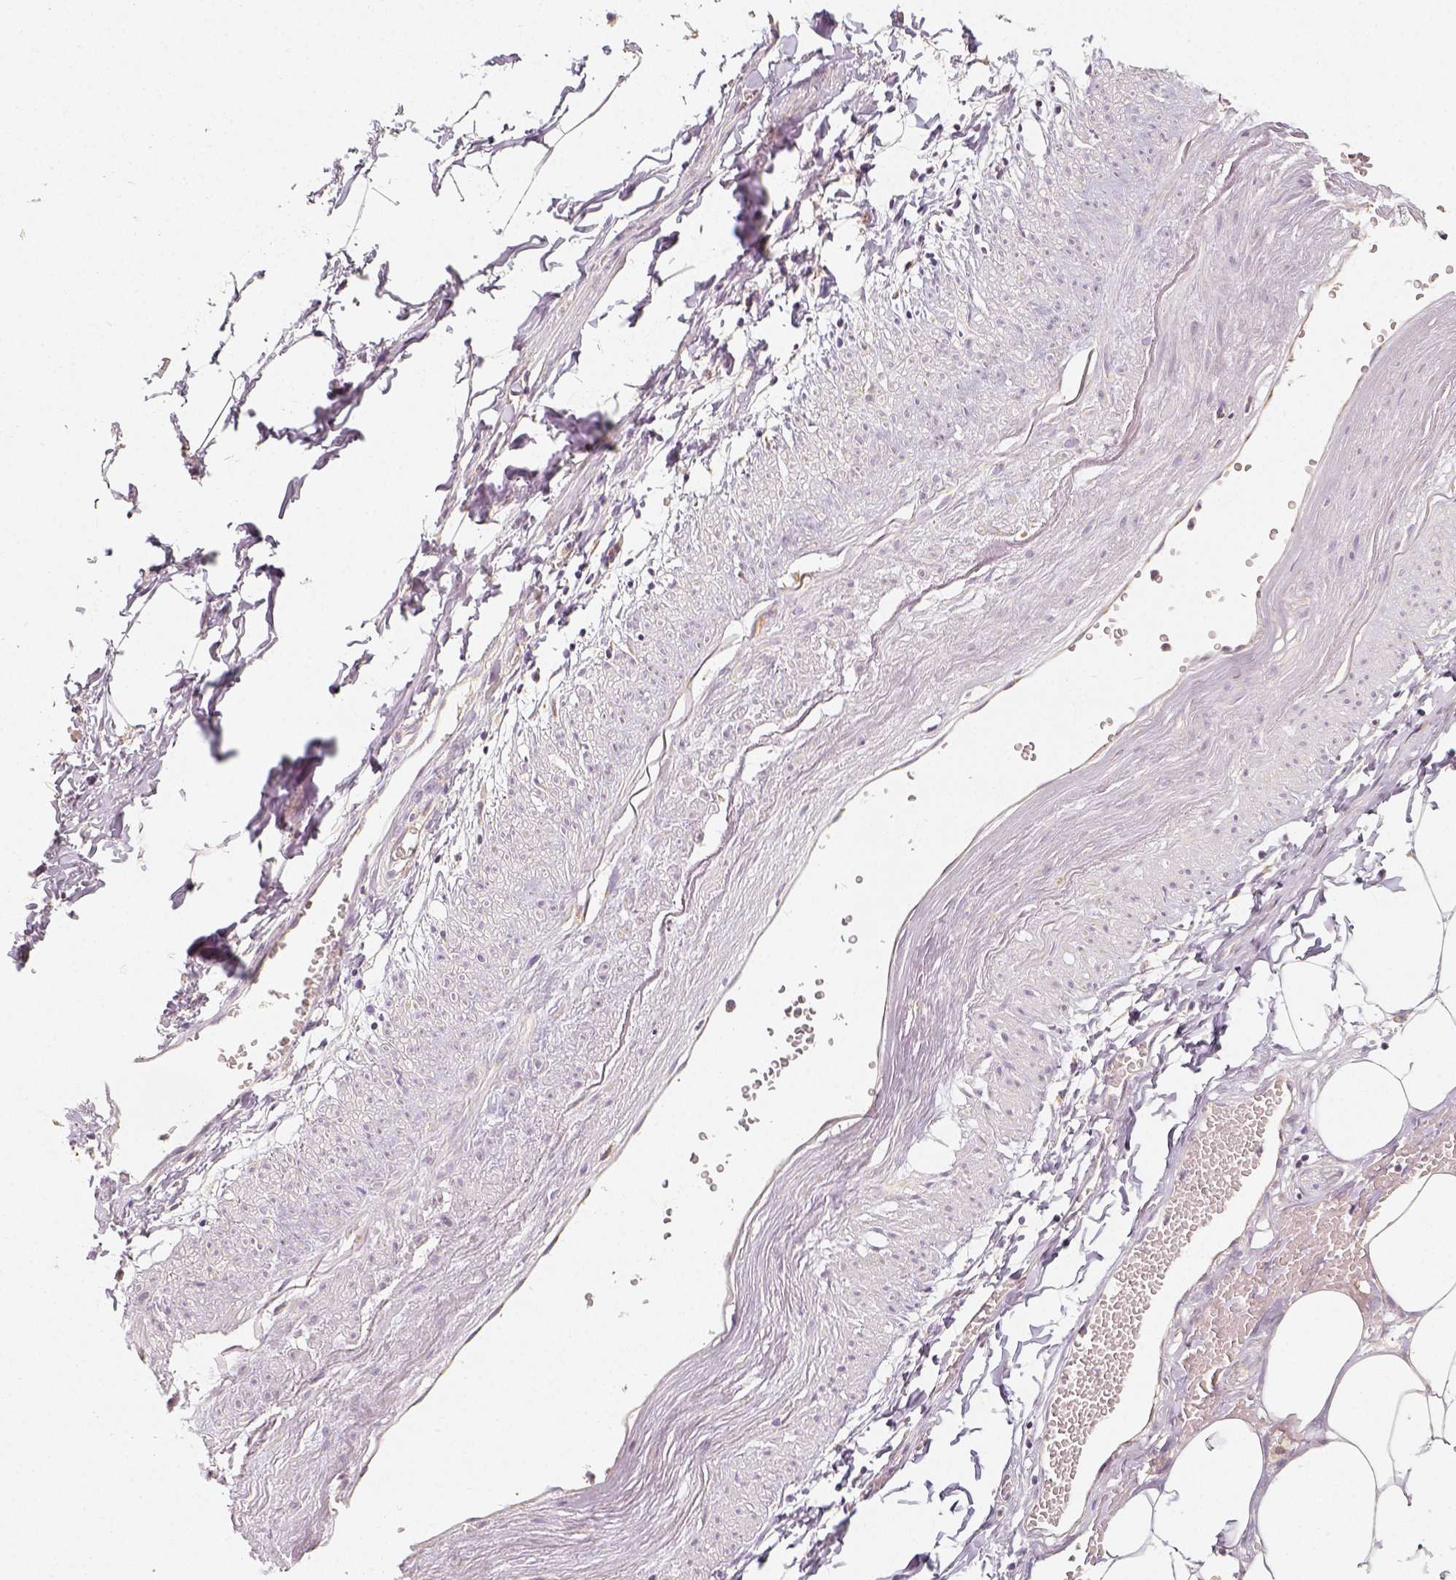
{"staining": {"intensity": "negative", "quantity": "none", "location": "none"}, "tissue": "adipose tissue", "cell_type": "Adipocytes", "image_type": "normal", "snomed": [{"axis": "morphology", "description": "Normal tissue, NOS"}, {"axis": "topography", "description": "Prostate"}, {"axis": "topography", "description": "Peripheral nerve tissue"}], "caption": "A micrograph of human adipose tissue is negative for staining in adipocytes. (DAB immunohistochemistry (IHC) with hematoxylin counter stain).", "gene": "PGAM5", "patient": {"sex": "male", "age": 55}}